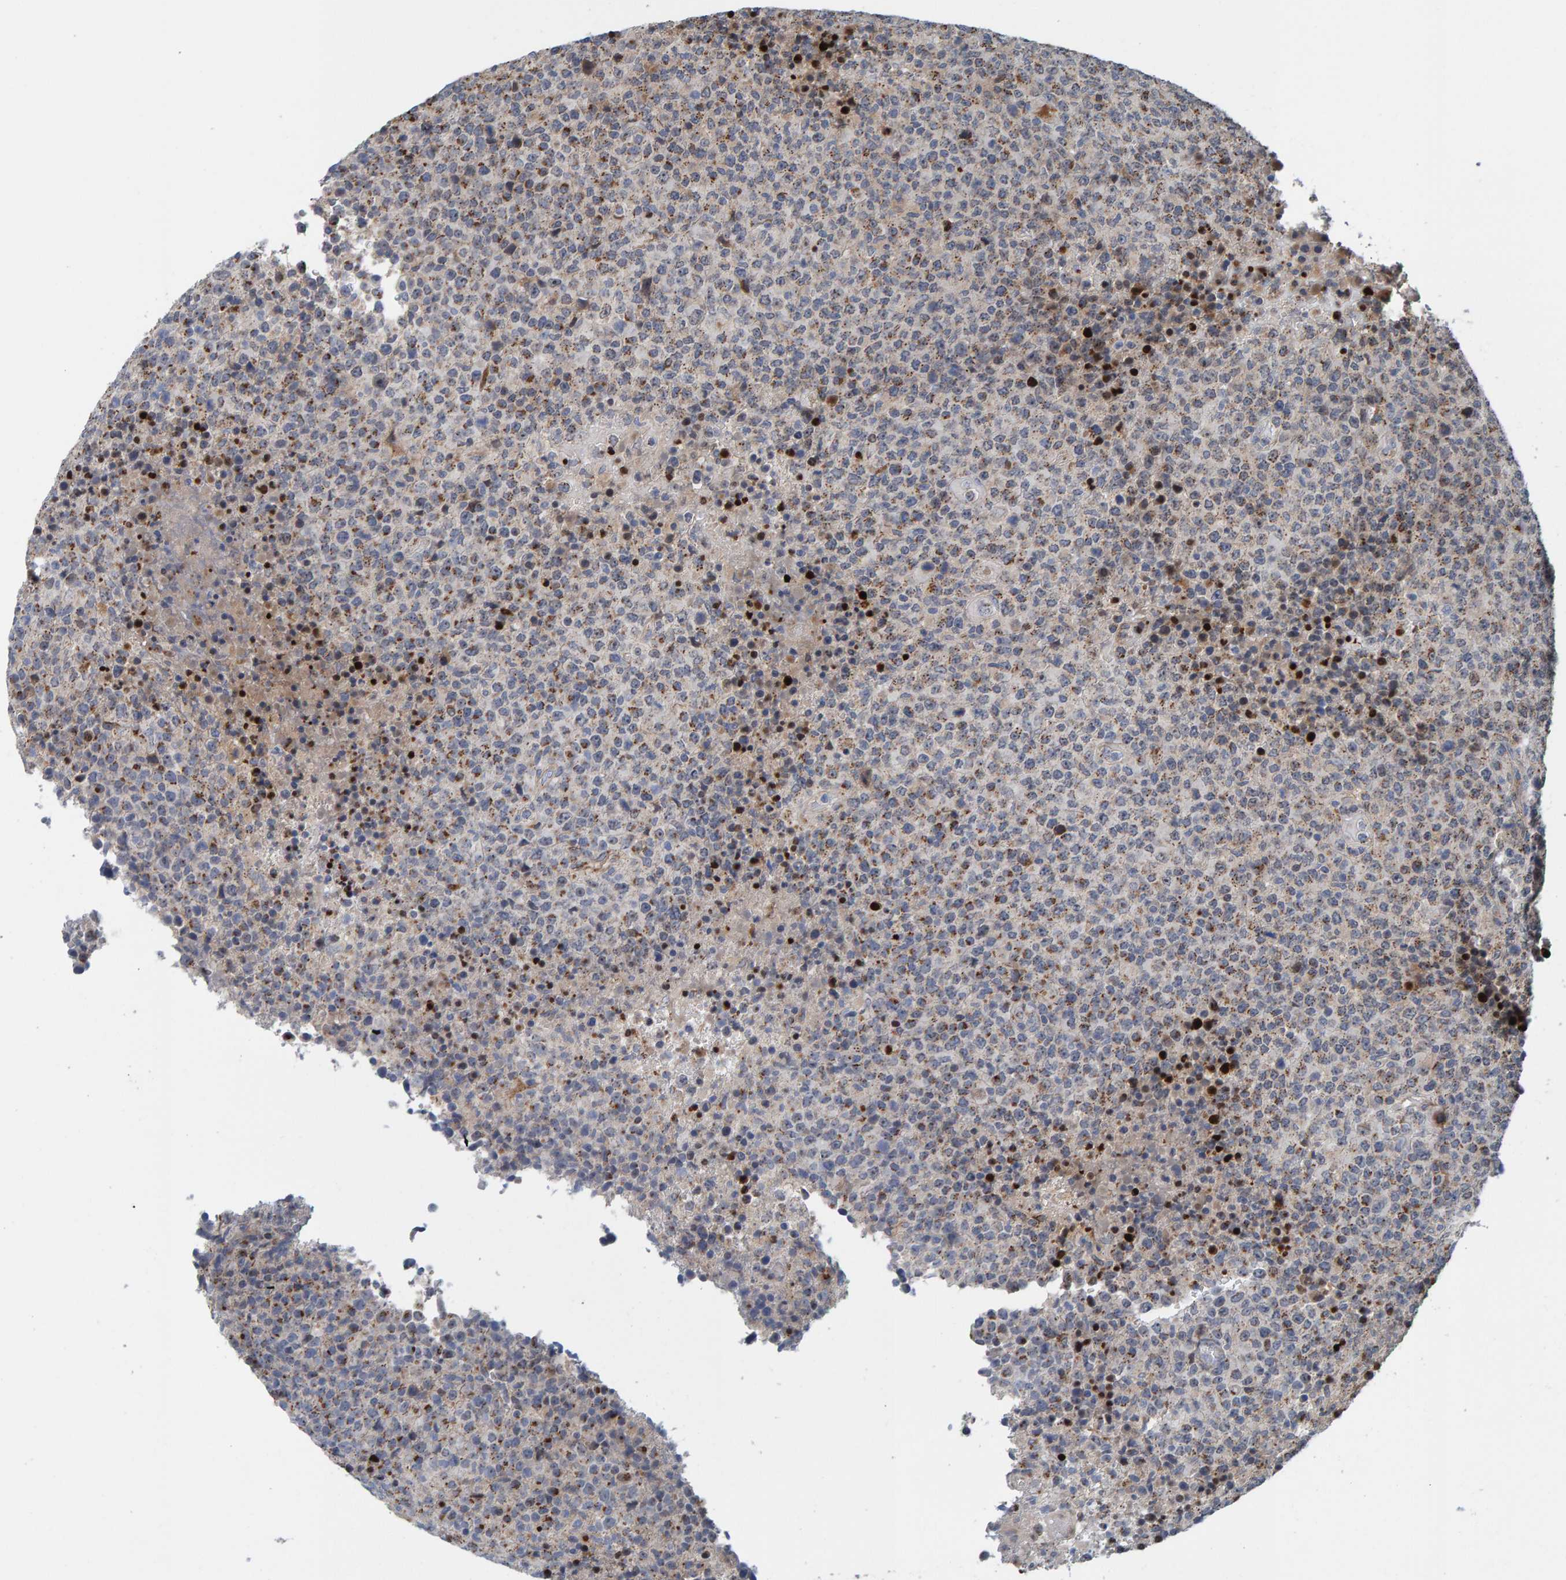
{"staining": {"intensity": "weak", "quantity": ">75%", "location": "cytoplasmic/membranous"}, "tissue": "lymphoma", "cell_type": "Tumor cells", "image_type": "cancer", "snomed": [{"axis": "morphology", "description": "Malignant lymphoma, non-Hodgkin's type, High grade"}, {"axis": "topography", "description": "Lymph node"}], "caption": "IHC of high-grade malignant lymphoma, non-Hodgkin's type exhibits low levels of weak cytoplasmic/membranous expression in approximately >75% of tumor cells.", "gene": "CCDC25", "patient": {"sex": "male", "age": 13}}